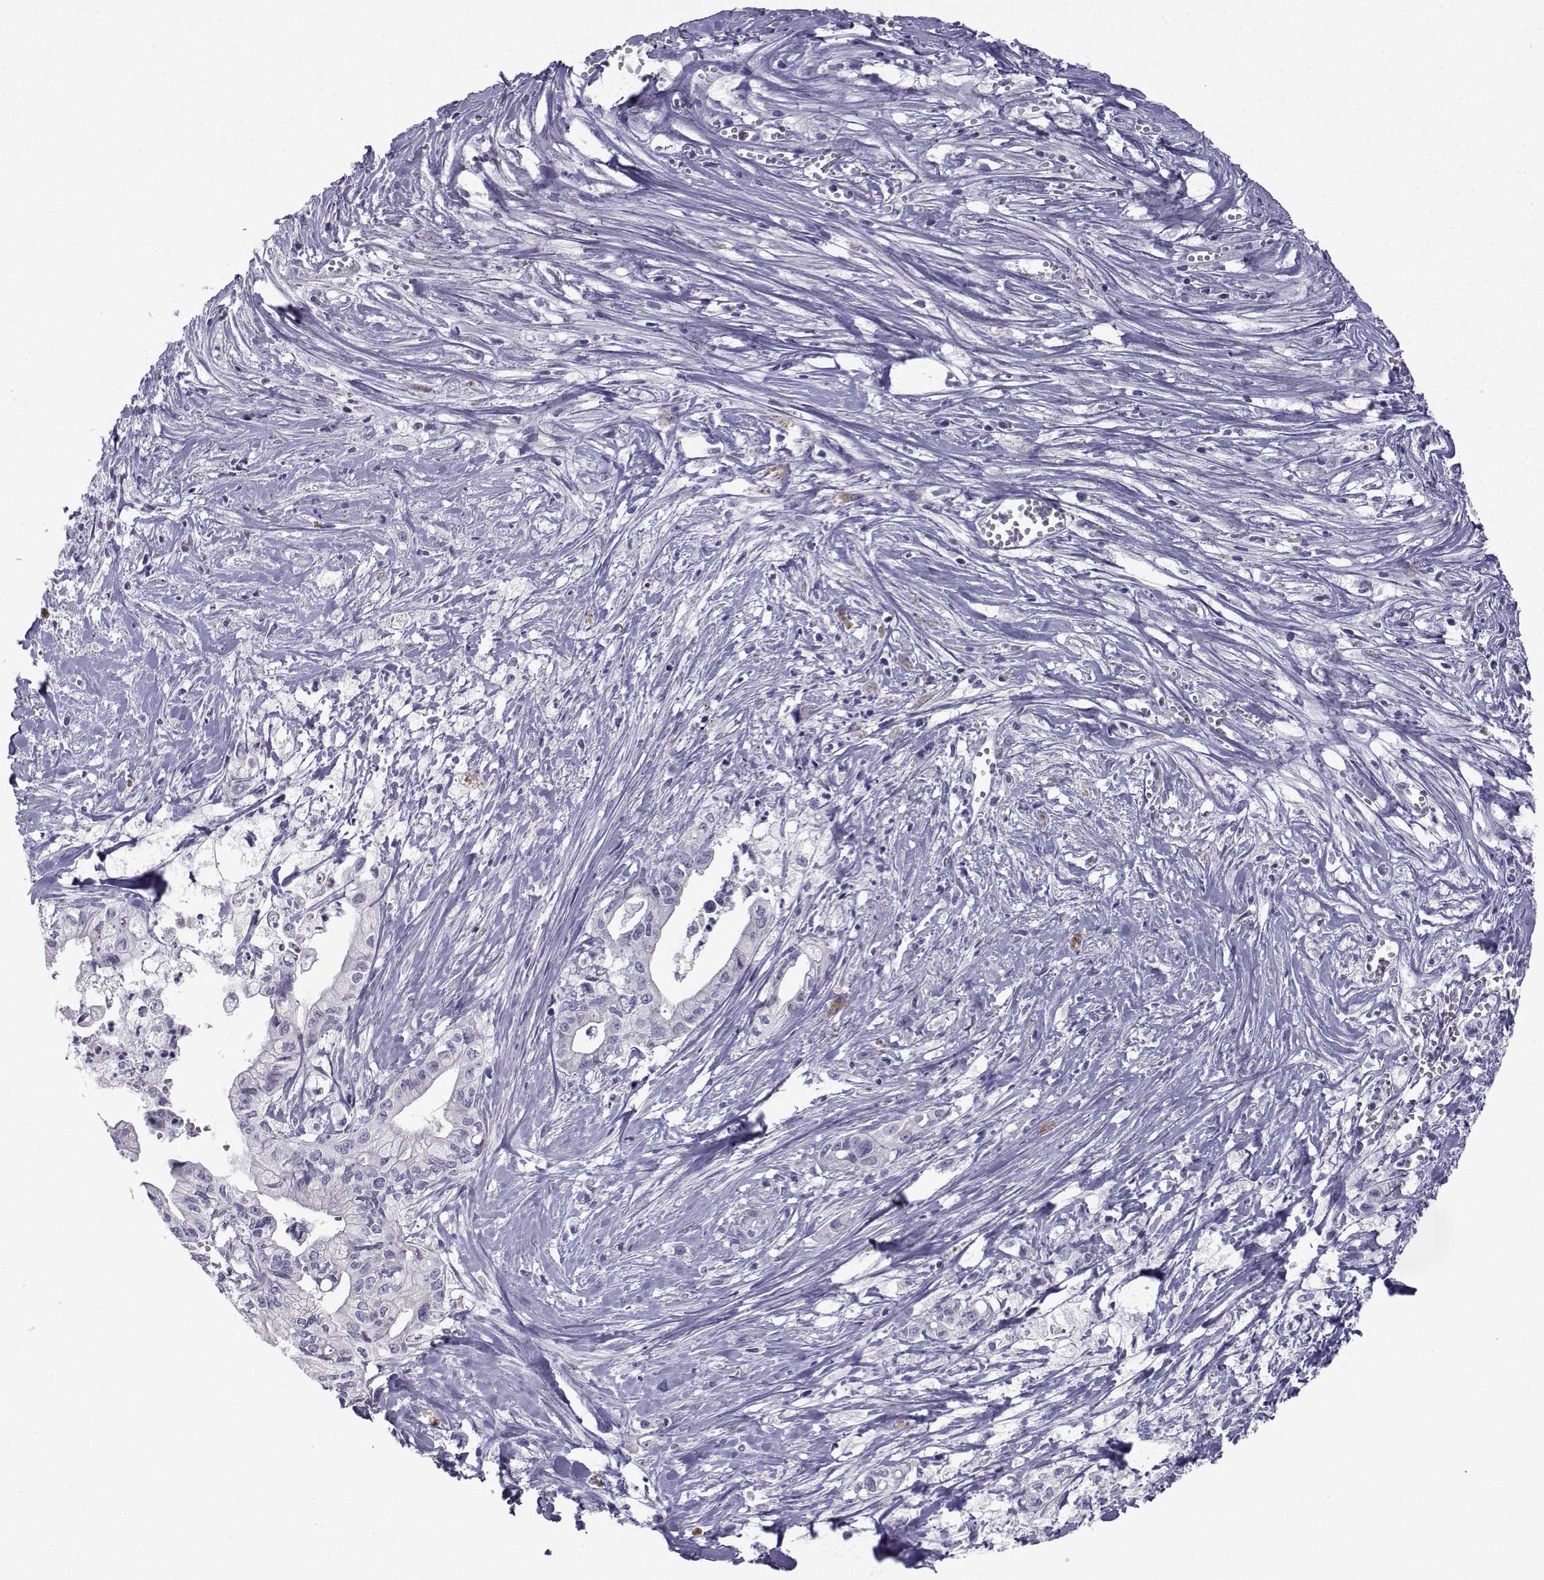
{"staining": {"intensity": "negative", "quantity": "none", "location": "none"}, "tissue": "pancreatic cancer", "cell_type": "Tumor cells", "image_type": "cancer", "snomed": [{"axis": "morphology", "description": "Adenocarcinoma, NOS"}, {"axis": "topography", "description": "Pancreas"}], "caption": "Immunohistochemistry (IHC) histopathology image of neoplastic tissue: human pancreatic cancer stained with DAB reveals no significant protein positivity in tumor cells.", "gene": "SPACA7", "patient": {"sex": "male", "age": 71}}